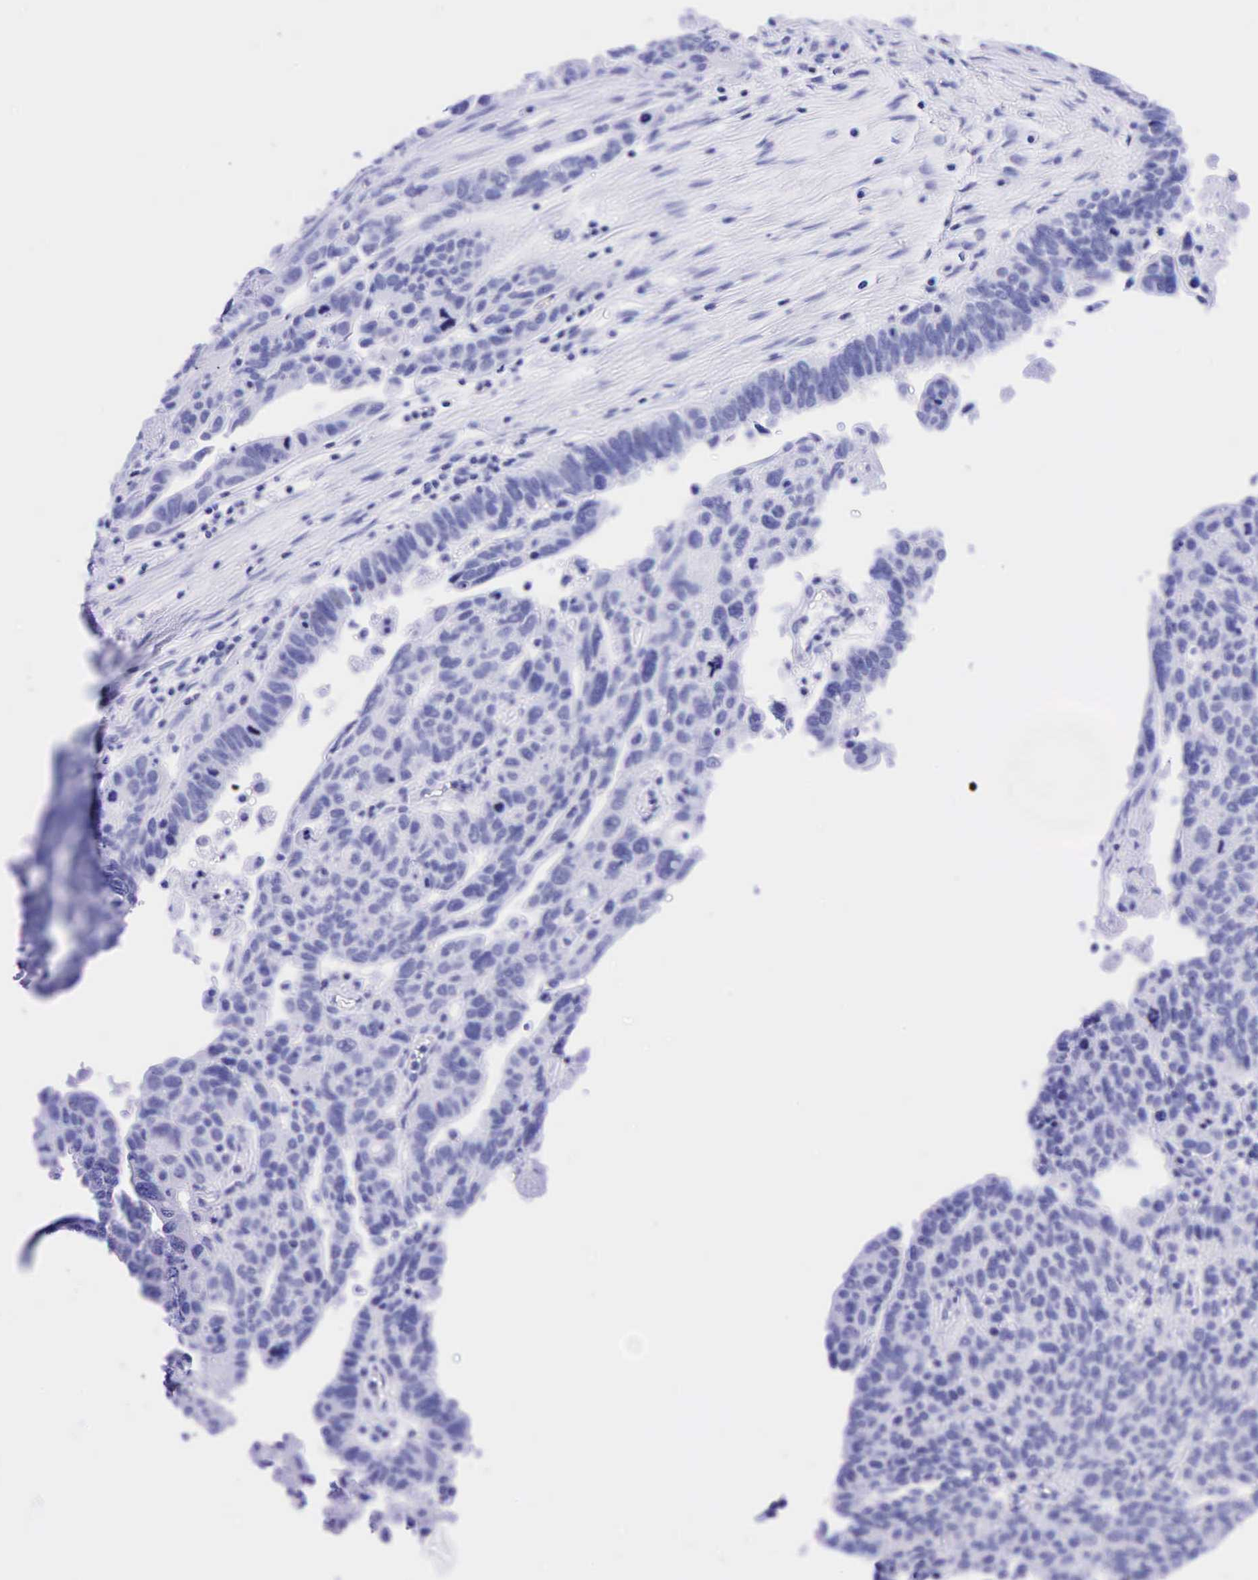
{"staining": {"intensity": "negative", "quantity": "none", "location": "none"}, "tissue": "ovarian cancer", "cell_type": "Tumor cells", "image_type": "cancer", "snomed": [{"axis": "morphology", "description": "Carcinoma, endometroid"}, {"axis": "morphology", "description": "Cystadenocarcinoma, serous, NOS"}, {"axis": "topography", "description": "Ovary"}], "caption": "Image shows no protein positivity in tumor cells of serous cystadenocarcinoma (ovarian) tissue. Nuclei are stained in blue.", "gene": "CEACAM5", "patient": {"sex": "female", "age": 45}}